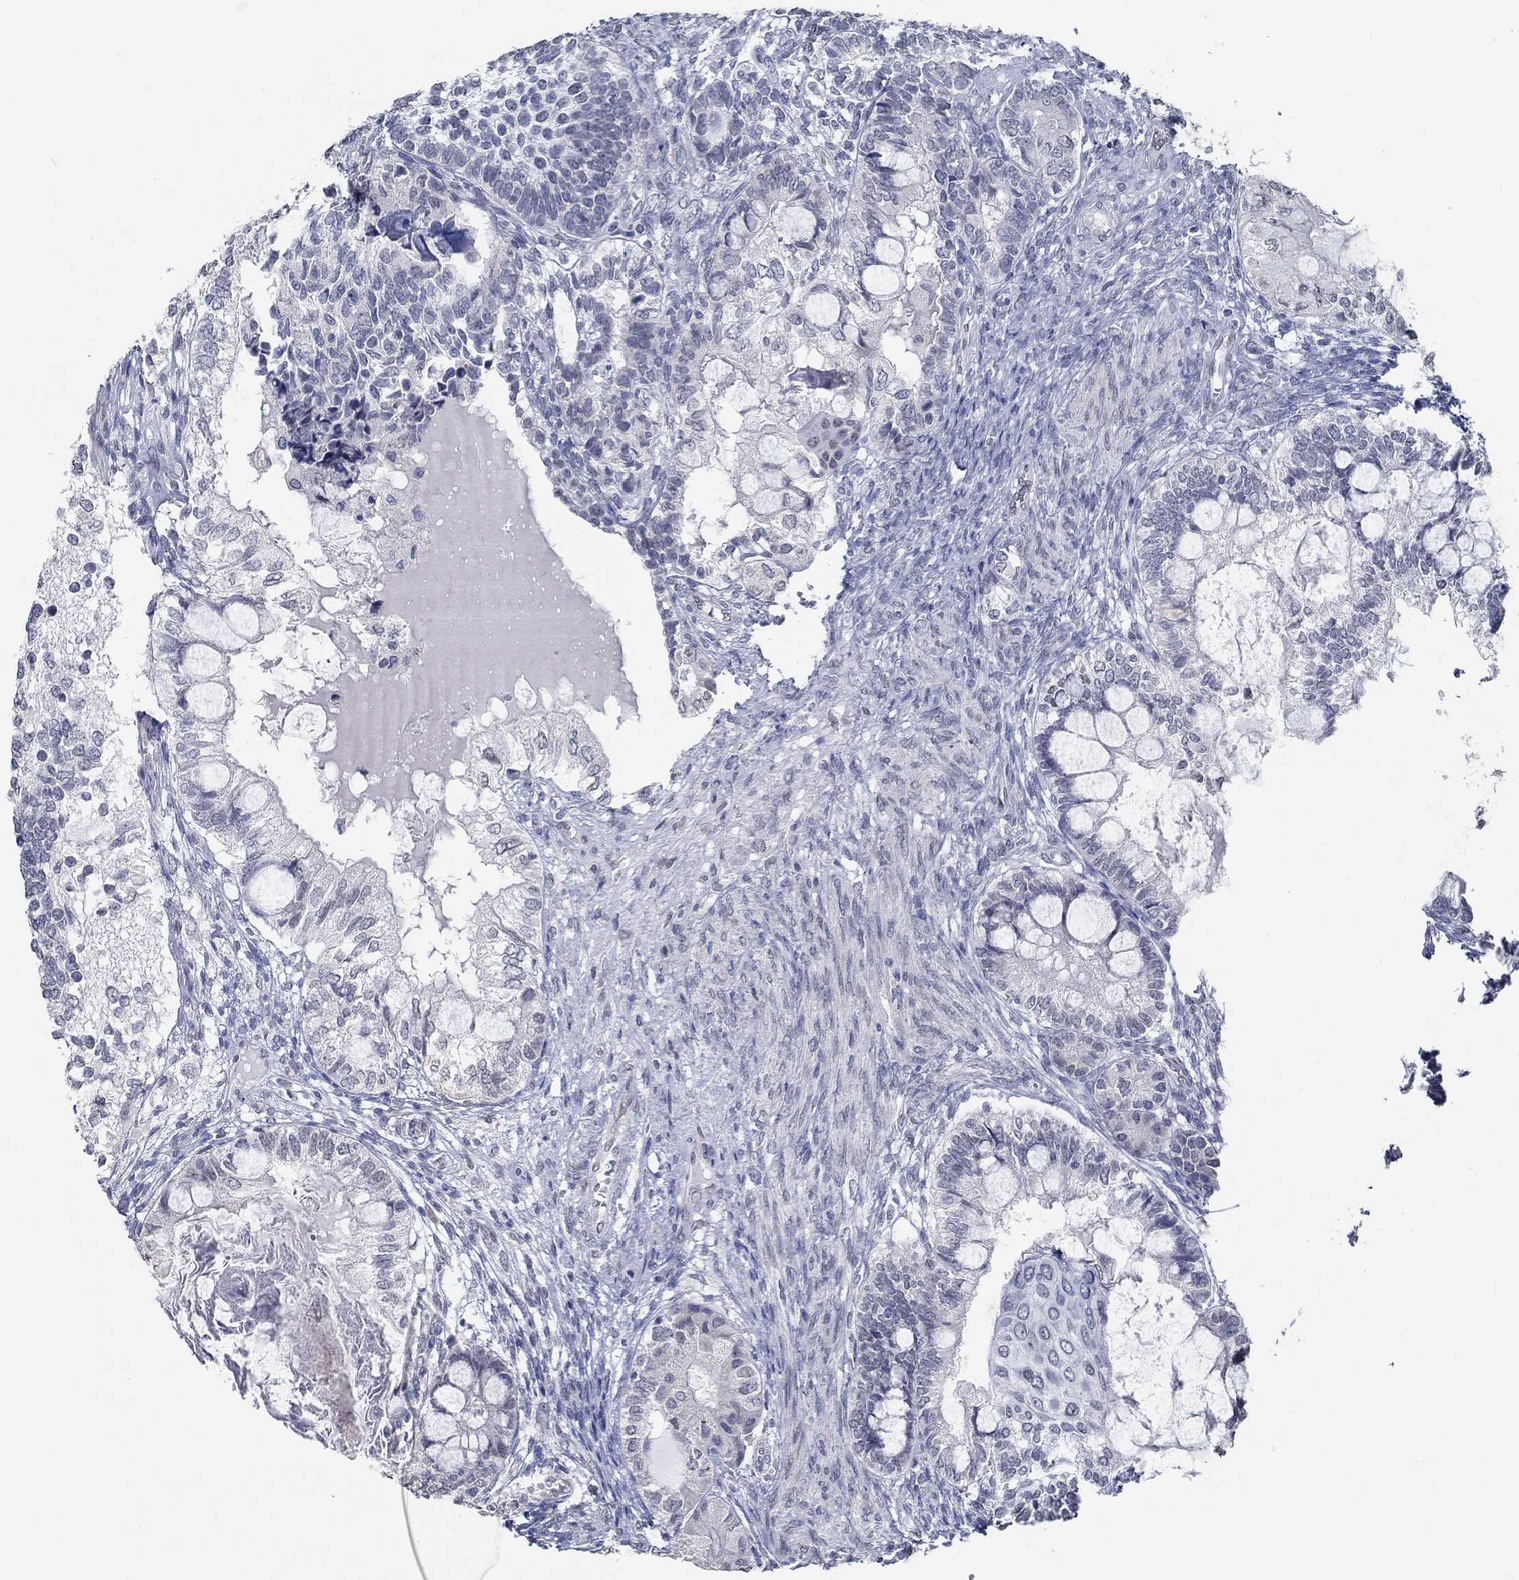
{"staining": {"intensity": "negative", "quantity": "none", "location": "none"}, "tissue": "testis cancer", "cell_type": "Tumor cells", "image_type": "cancer", "snomed": [{"axis": "morphology", "description": "Seminoma, NOS"}, {"axis": "morphology", "description": "Carcinoma, Embryonal, NOS"}, {"axis": "topography", "description": "Testis"}], "caption": "A high-resolution photomicrograph shows immunohistochemistry staining of embryonal carcinoma (testis), which demonstrates no significant staining in tumor cells. (Immunohistochemistry (ihc), brightfield microscopy, high magnification).", "gene": "NUP155", "patient": {"sex": "male", "age": 41}}